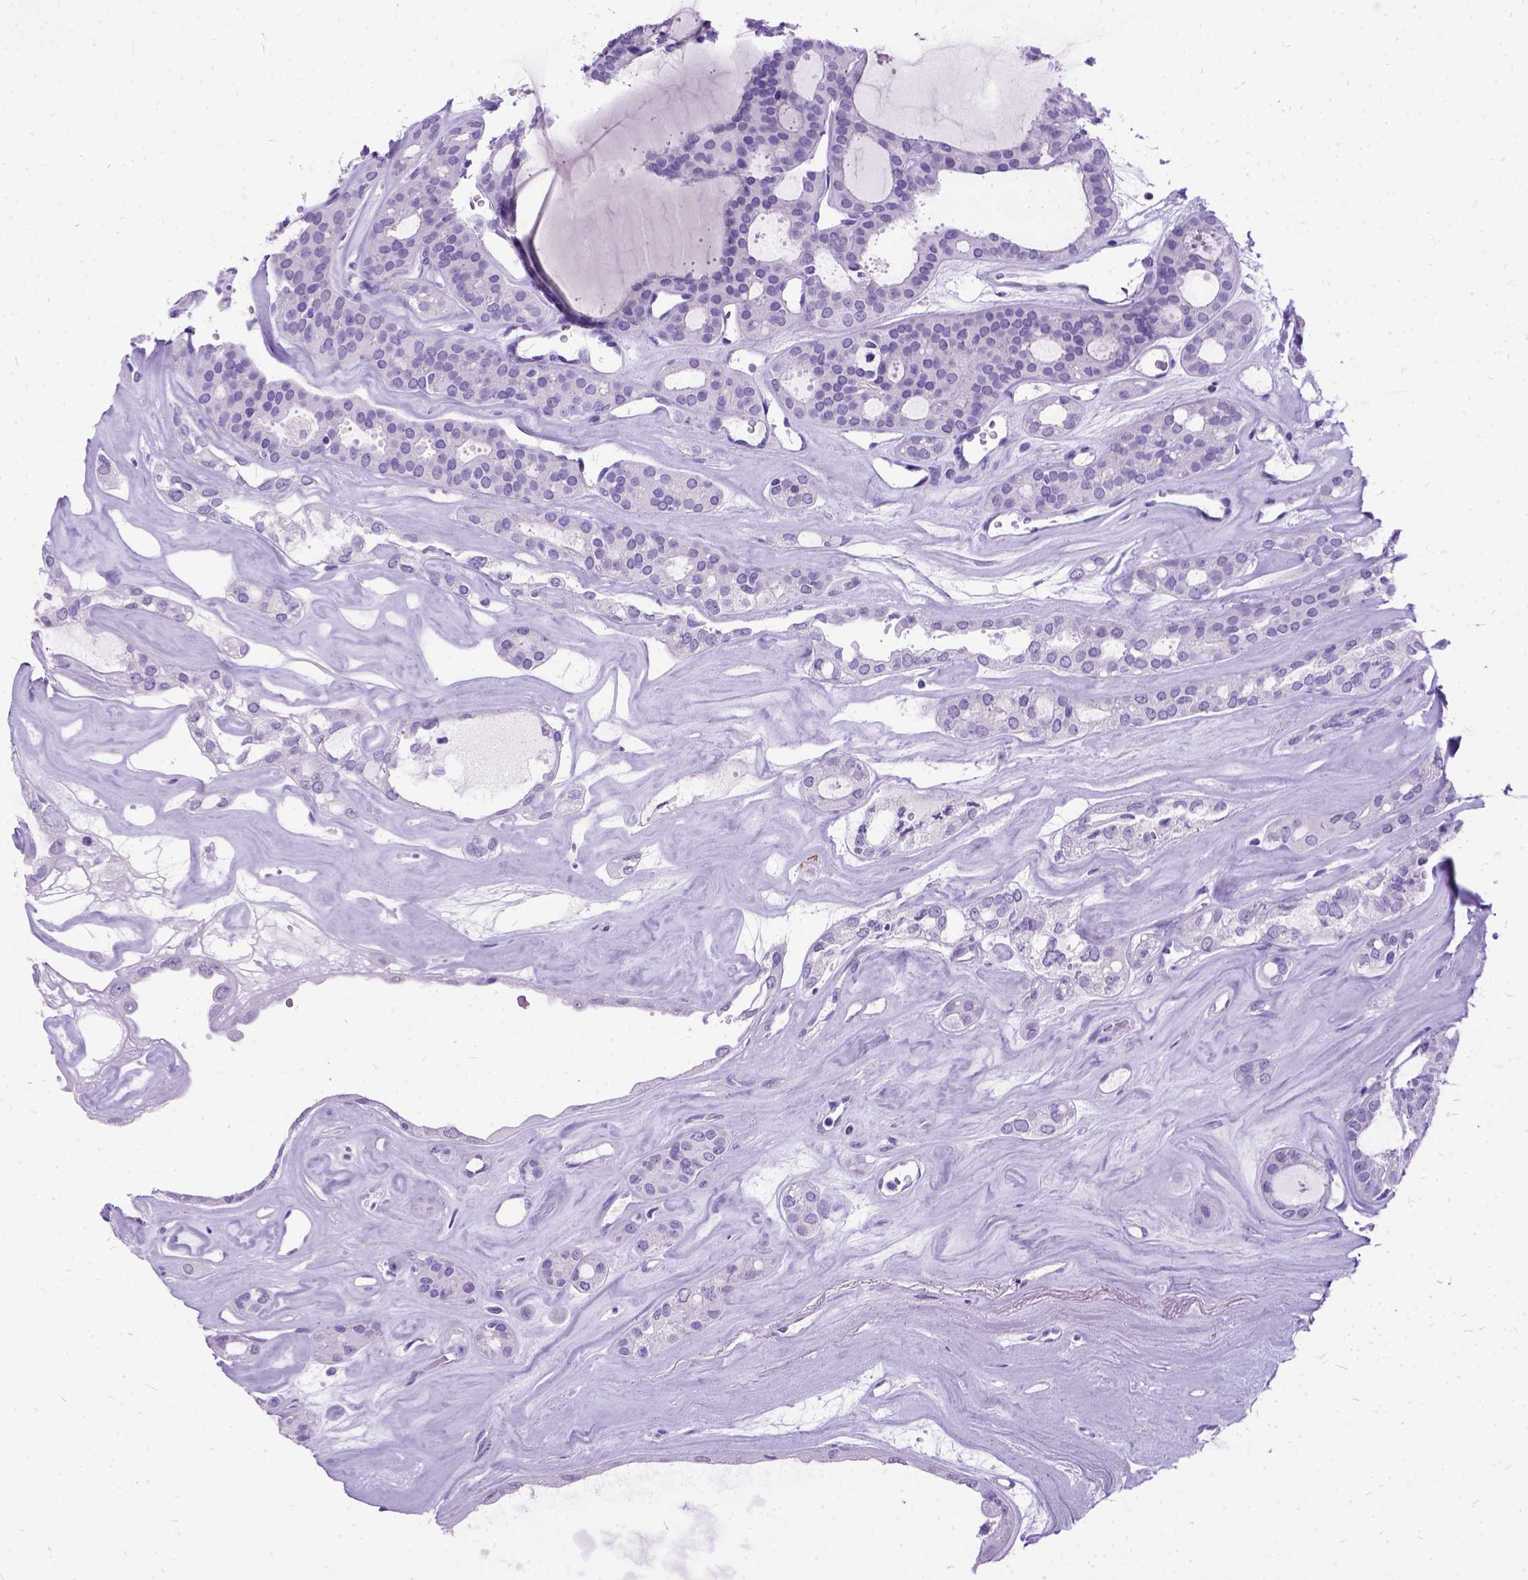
{"staining": {"intensity": "negative", "quantity": "none", "location": "none"}, "tissue": "thyroid cancer", "cell_type": "Tumor cells", "image_type": "cancer", "snomed": [{"axis": "morphology", "description": "Follicular adenoma carcinoma, NOS"}, {"axis": "topography", "description": "Thyroid gland"}], "caption": "Thyroid follicular adenoma carcinoma was stained to show a protein in brown. There is no significant expression in tumor cells.", "gene": "PRG2", "patient": {"sex": "male", "age": 75}}